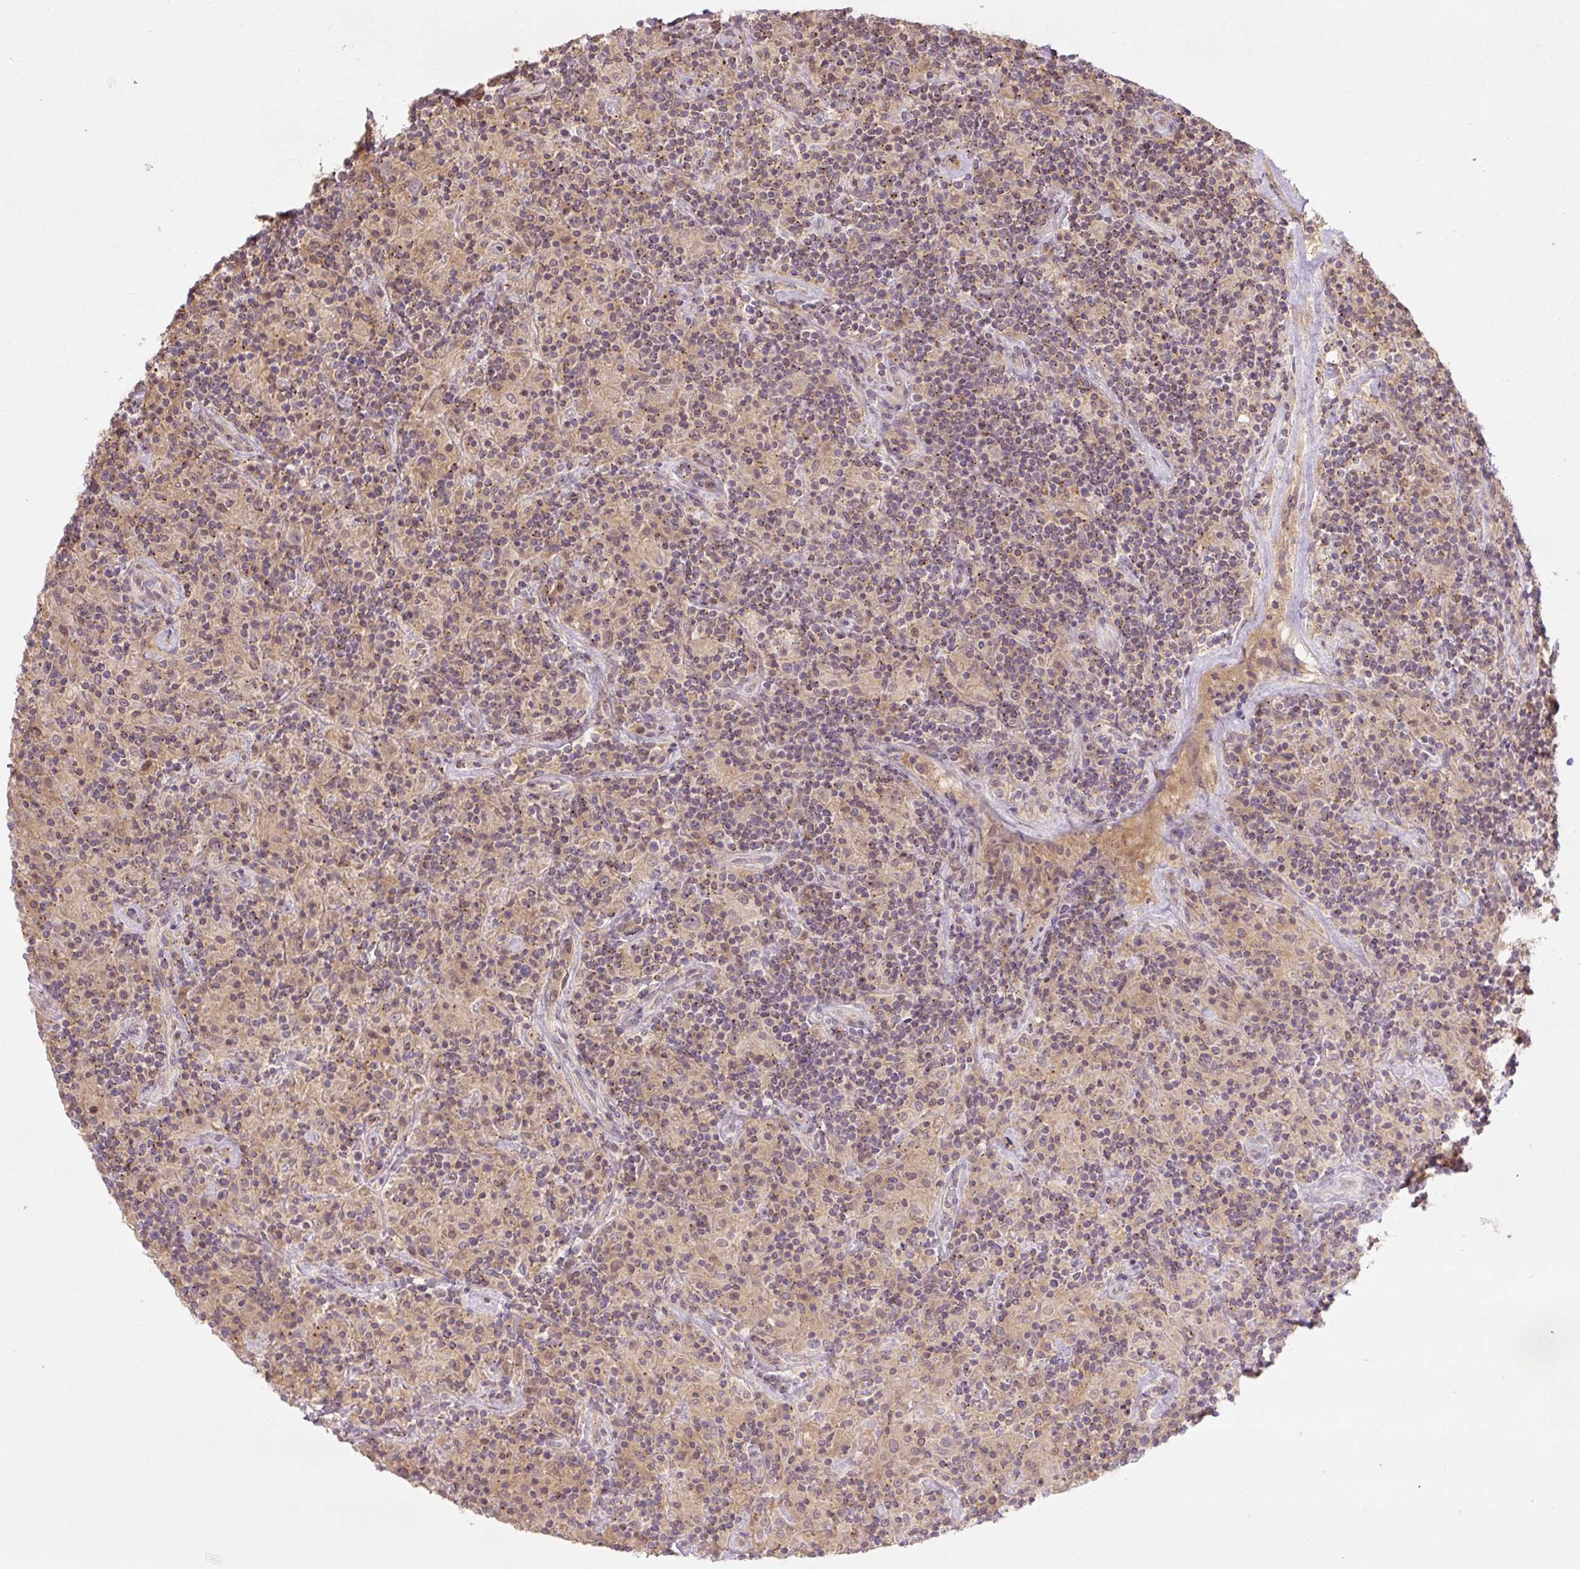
{"staining": {"intensity": "weak", "quantity": "25%-75%", "location": "cytoplasmic/membranous"}, "tissue": "lymphoma", "cell_type": "Tumor cells", "image_type": "cancer", "snomed": [{"axis": "morphology", "description": "Hodgkin's disease, NOS"}, {"axis": "topography", "description": "Lymph node"}], "caption": "High-magnification brightfield microscopy of Hodgkin's disease stained with DAB (brown) and counterstained with hematoxylin (blue). tumor cells exhibit weak cytoplasmic/membranous staining is identified in approximately25%-75% of cells.", "gene": "C2orf73", "patient": {"sex": "male", "age": 70}}